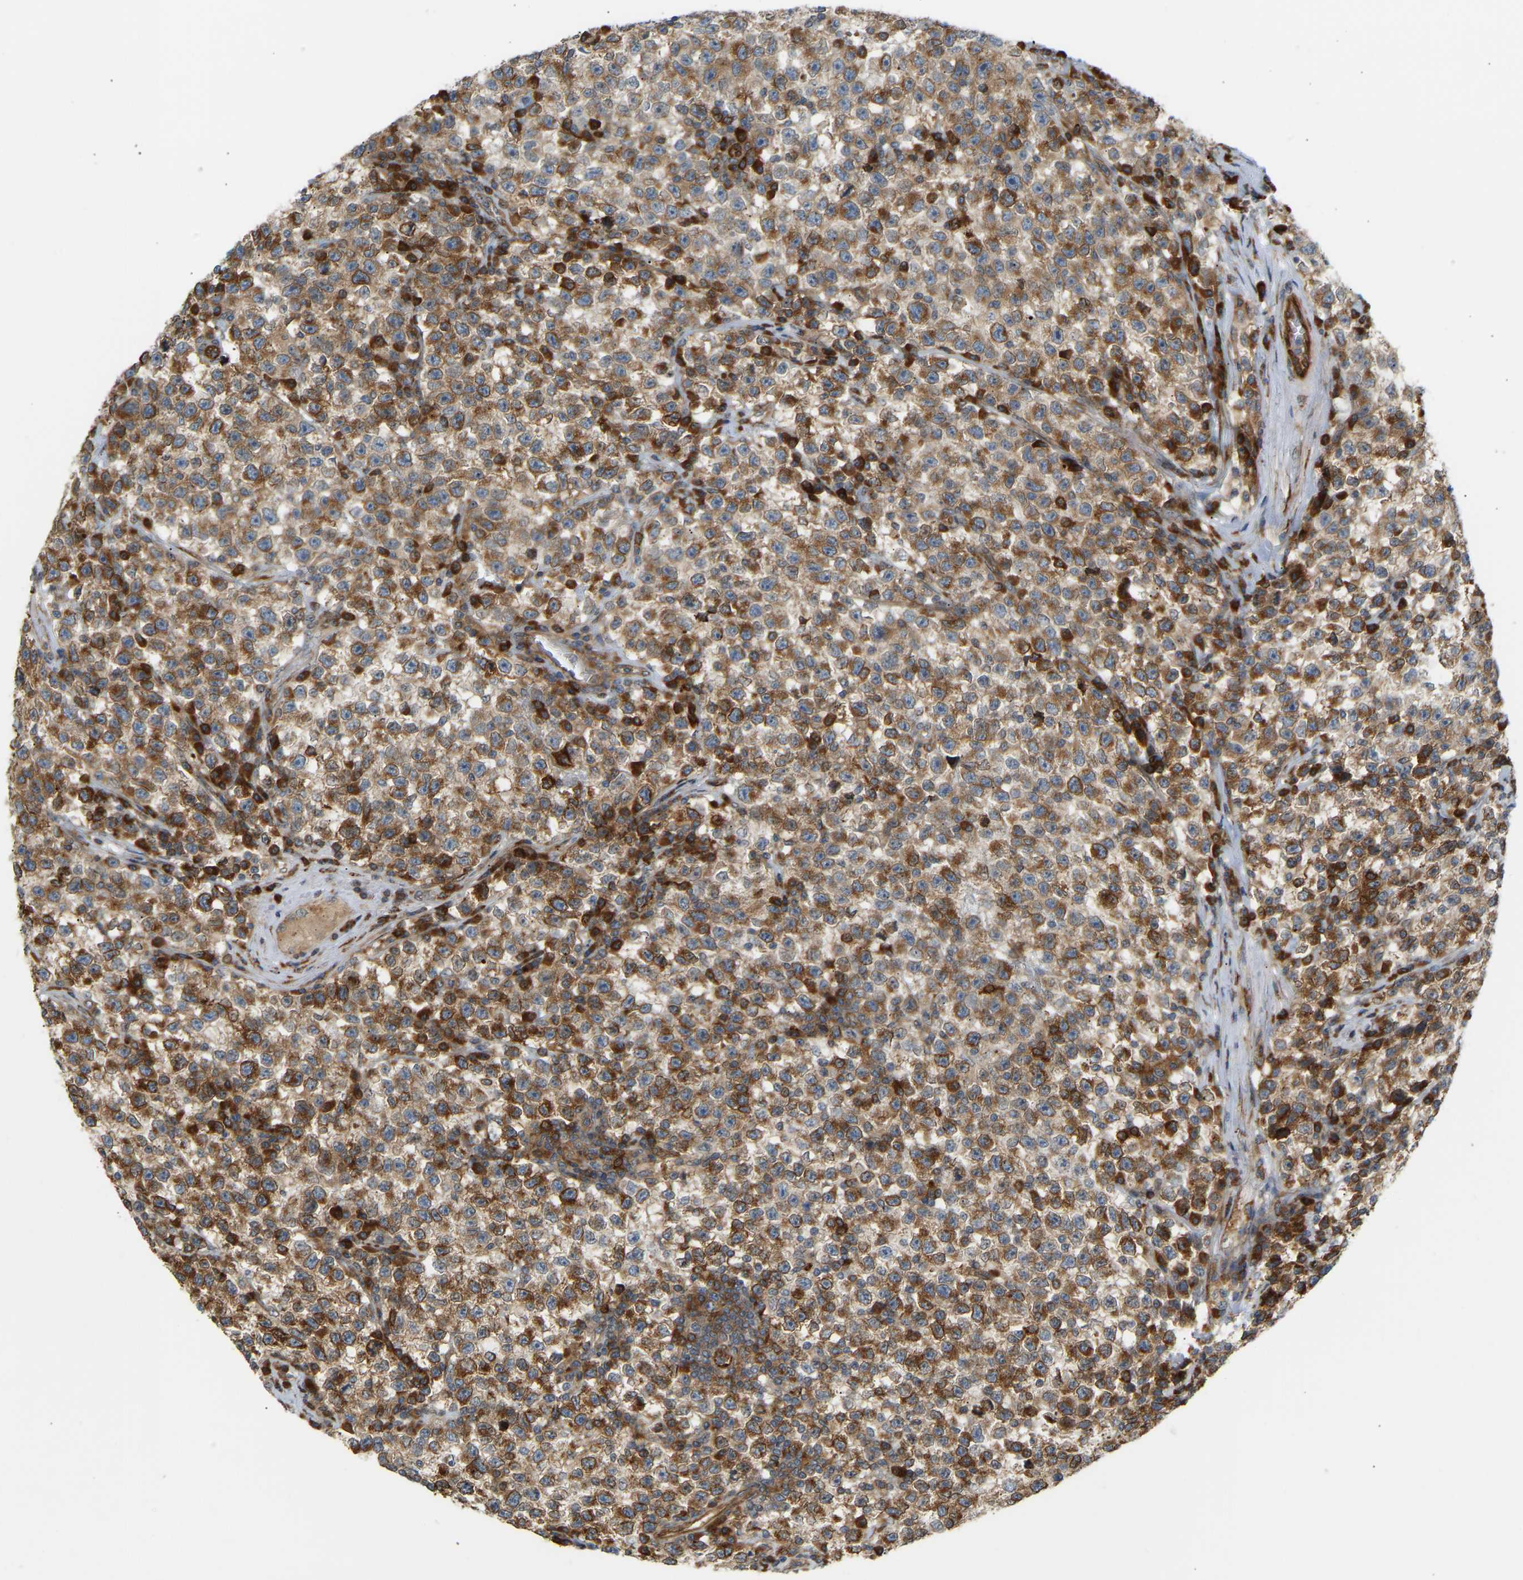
{"staining": {"intensity": "strong", "quantity": ">75%", "location": "cytoplasmic/membranous"}, "tissue": "testis cancer", "cell_type": "Tumor cells", "image_type": "cancer", "snomed": [{"axis": "morphology", "description": "Seminoma, NOS"}, {"axis": "topography", "description": "Testis"}], "caption": "A histopathology image of testis cancer stained for a protein demonstrates strong cytoplasmic/membranous brown staining in tumor cells.", "gene": "PLCG2", "patient": {"sex": "male", "age": 22}}